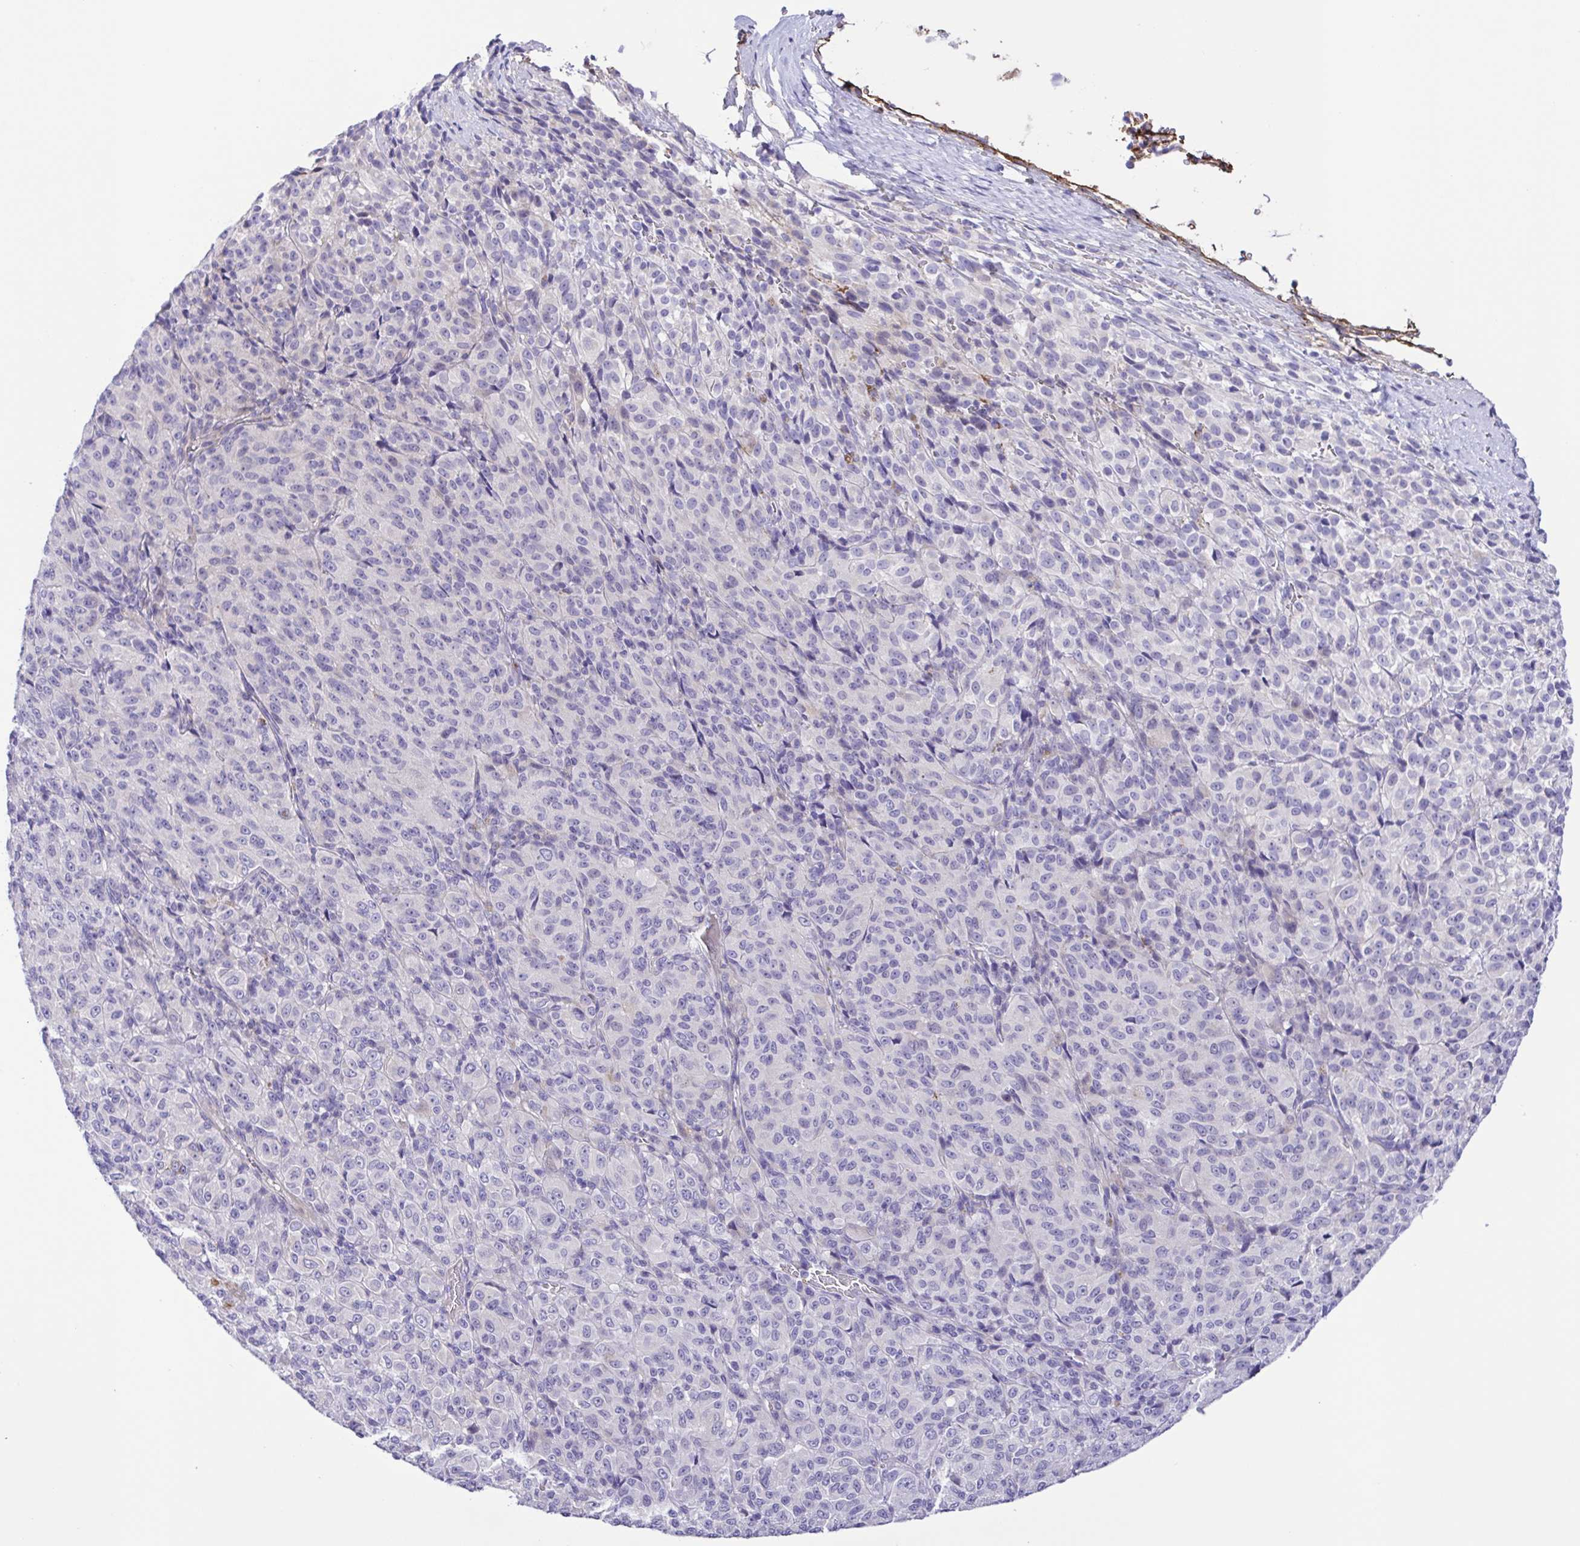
{"staining": {"intensity": "negative", "quantity": "none", "location": "none"}, "tissue": "melanoma", "cell_type": "Tumor cells", "image_type": "cancer", "snomed": [{"axis": "morphology", "description": "Malignant melanoma, Metastatic site"}, {"axis": "topography", "description": "Brain"}], "caption": "Immunohistochemical staining of malignant melanoma (metastatic site) shows no significant expression in tumor cells. (DAB immunohistochemistry visualized using brightfield microscopy, high magnification).", "gene": "GABBR2", "patient": {"sex": "female", "age": 56}}